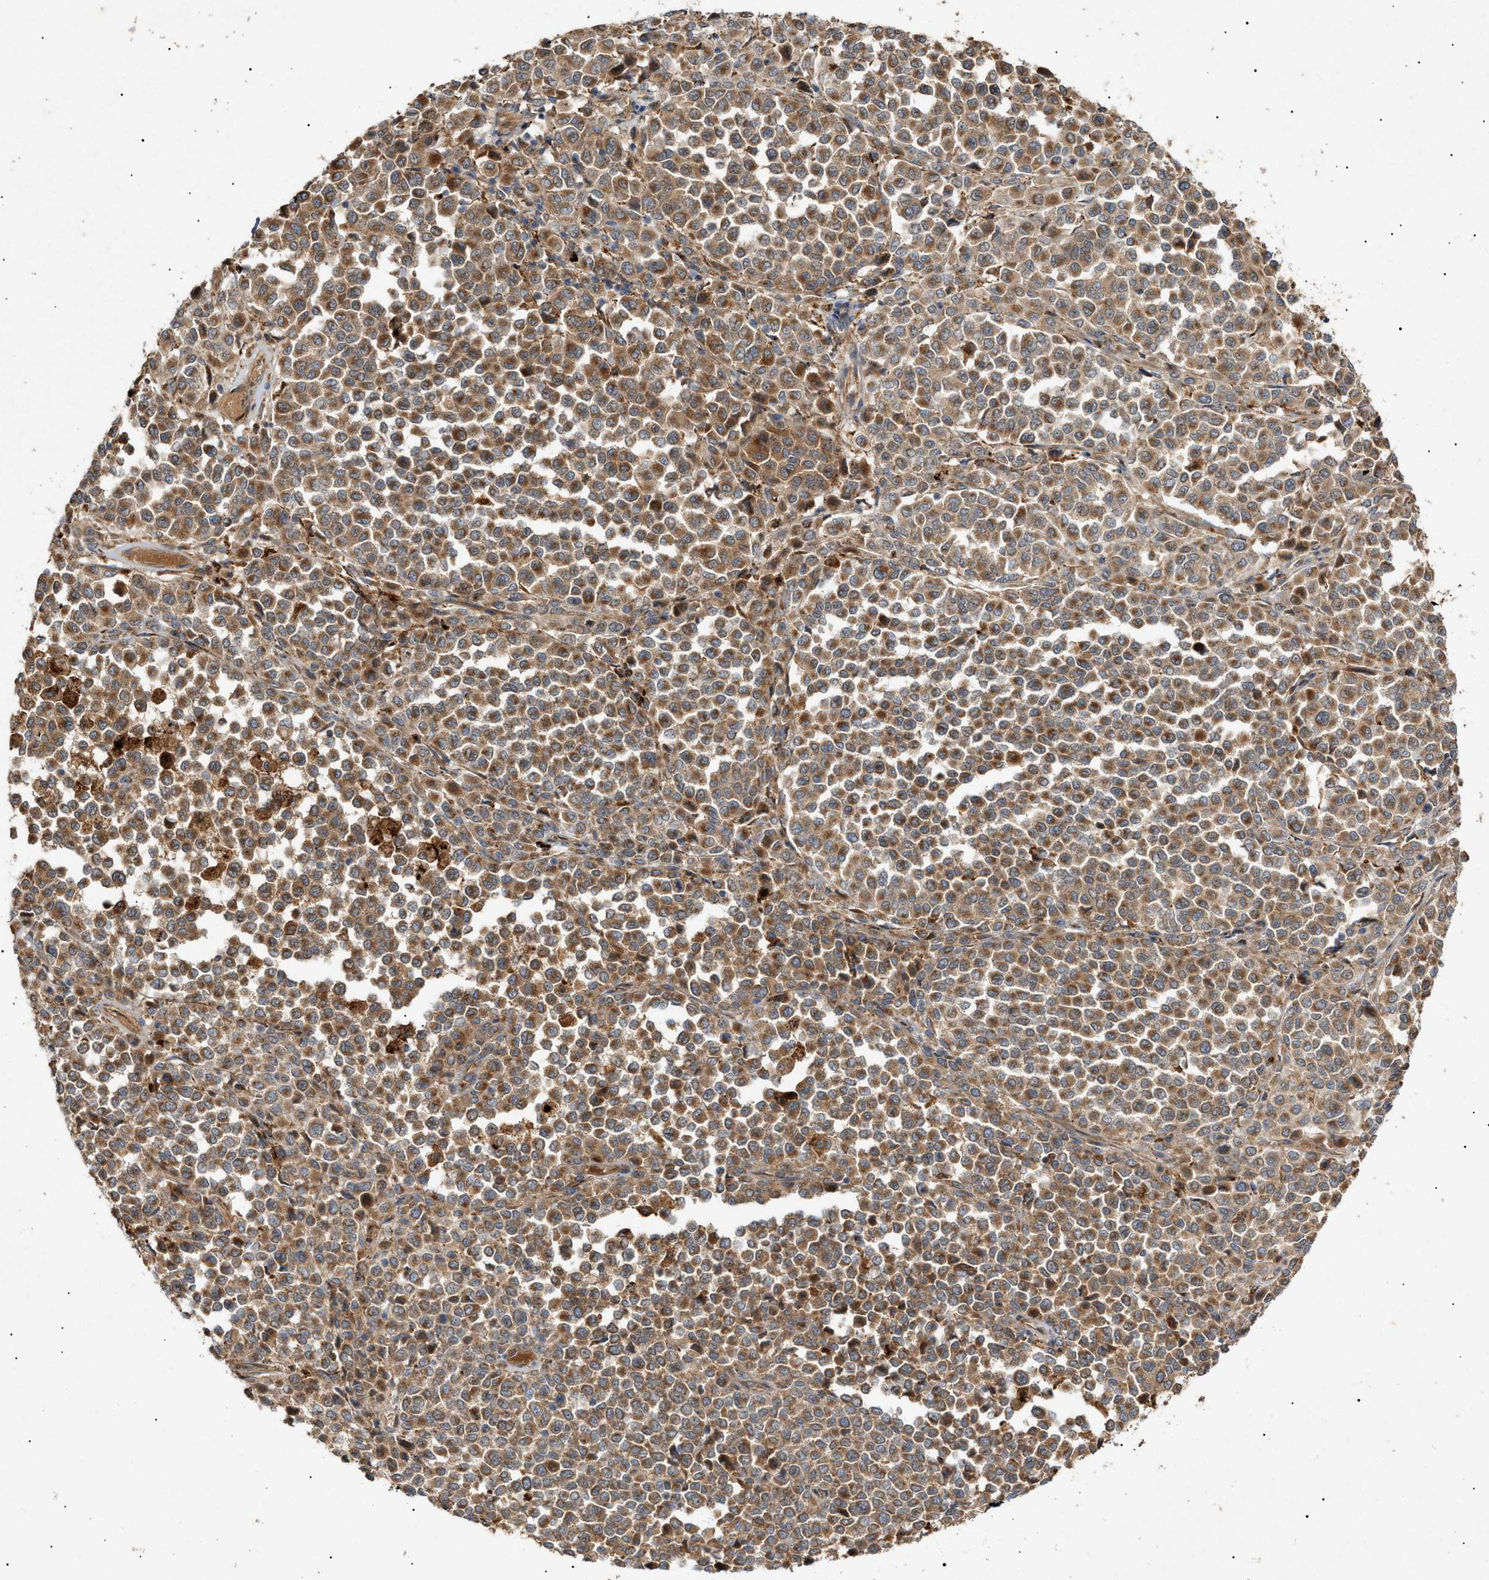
{"staining": {"intensity": "moderate", "quantity": ">75%", "location": "cytoplasmic/membranous"}, "tissue": "melanoma", "cell_type": "Tumor cells", "image_type": "cancer", "snomed": [{"axis": "morphology", "description": "Malignant melanoma, Metastatic site"}, {"axis": "topography", "description": "Pancreas"}], "caption": "IHC photomicrograph of malignant melanoma (metastatic site) stained for a protein (brown), which displays medium levels of moderate cytoplasmic/membranous positivity in approximately >75% of tumor cells.", "gene": "MTCH1", "patient": {"sex": "female", "age": 30}}